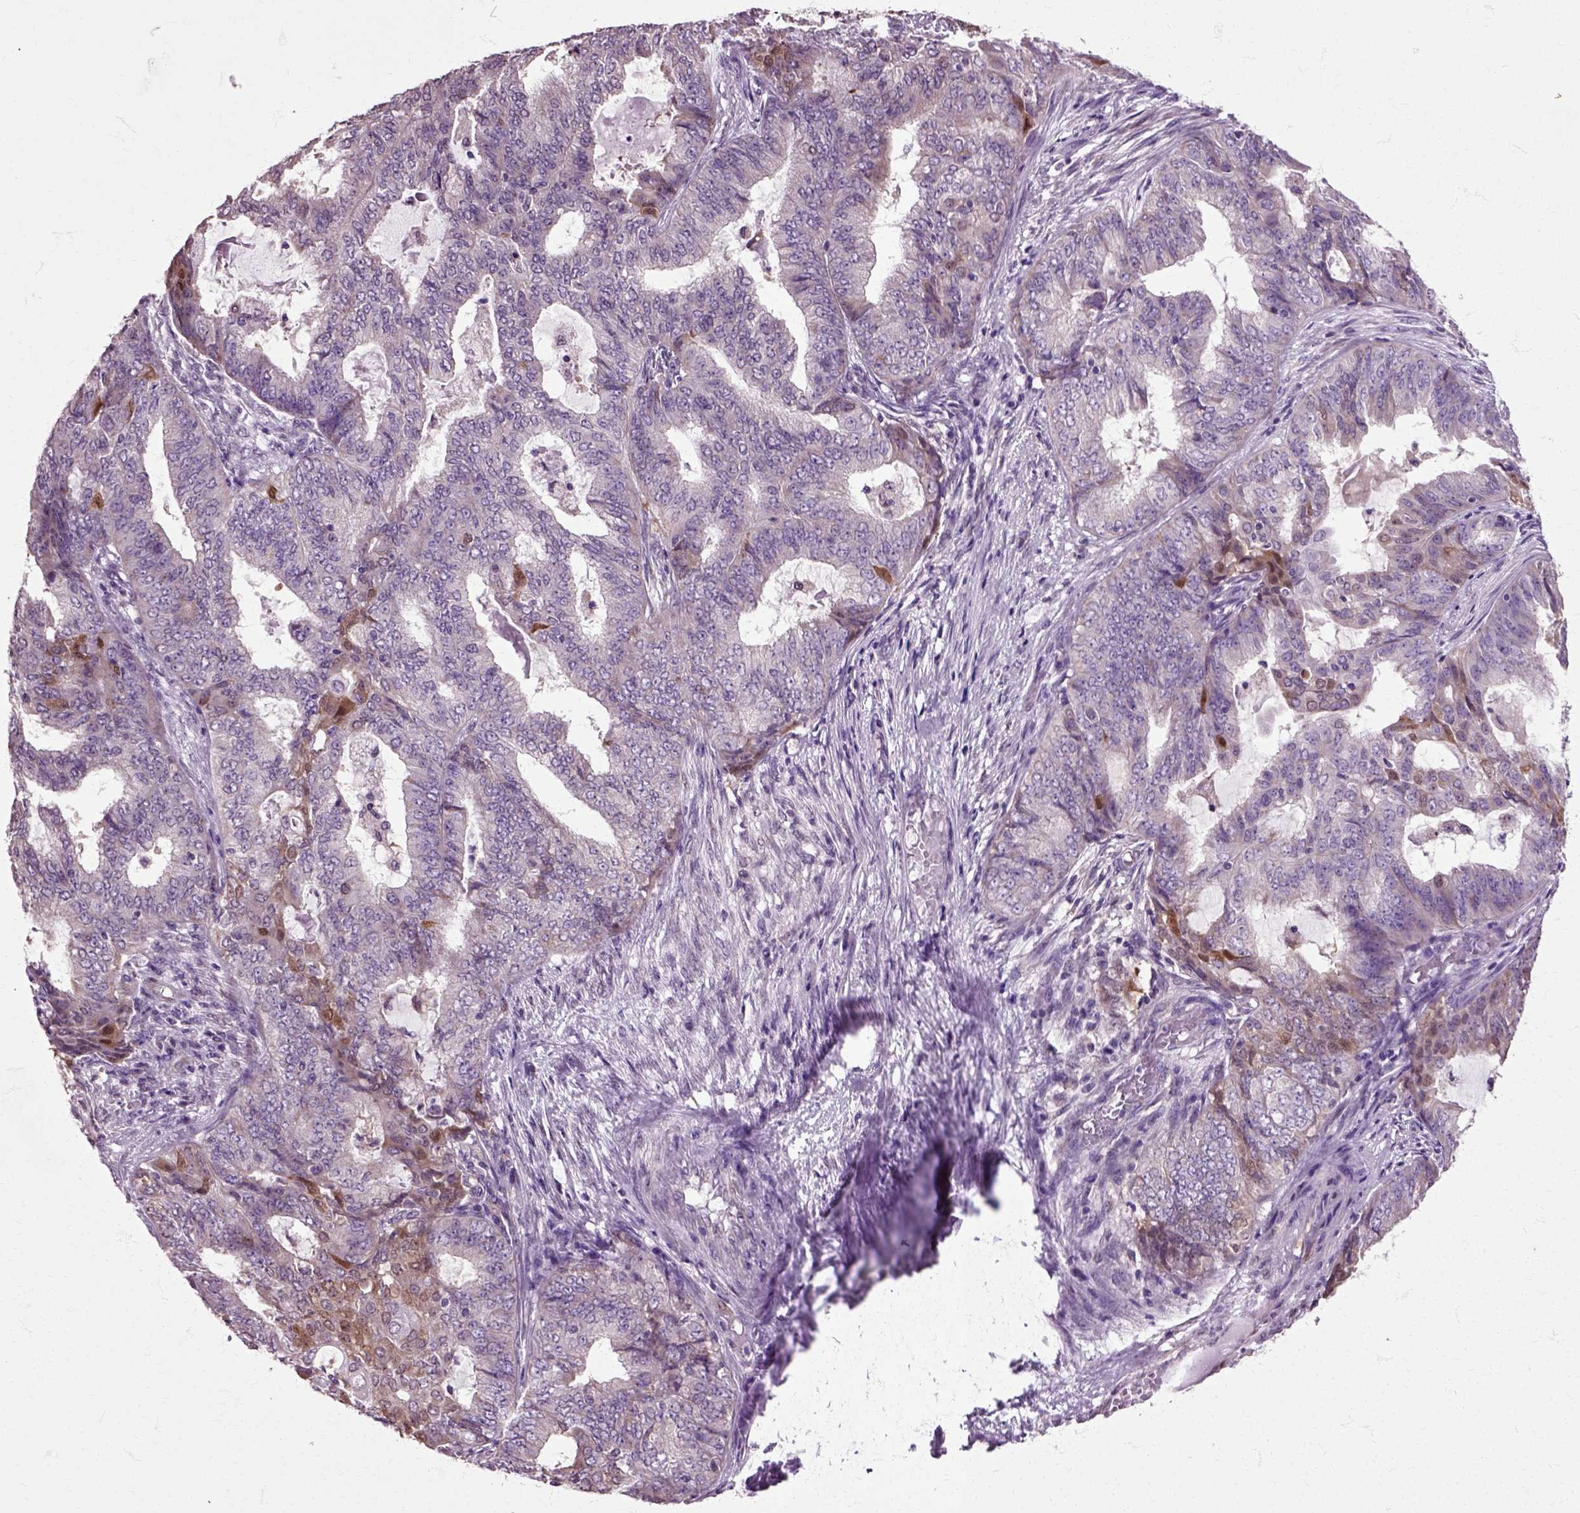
{"staining": {"intensity": "moderate", "quantity": "<25%", "location": "cytoplasmic/membranous"}, "tissue": "endometrial cancer", "cell_type": "Tumor cells", "image_type": "cancer", "snomed": [{"axis": "morphology", "description": "Adenocarcinoma, NOS"}, {"axis": "topography", "description": "Endometrium"}], "caption": "Human endometrial cancer (adenocarcinoma) stained with a brown dye reveals moderate cytoplasmic/membranous positive expression in approximately <25% of tumor cells.", "gene": "HSPA2", "patient": {"sex": "female", "age": 62}}